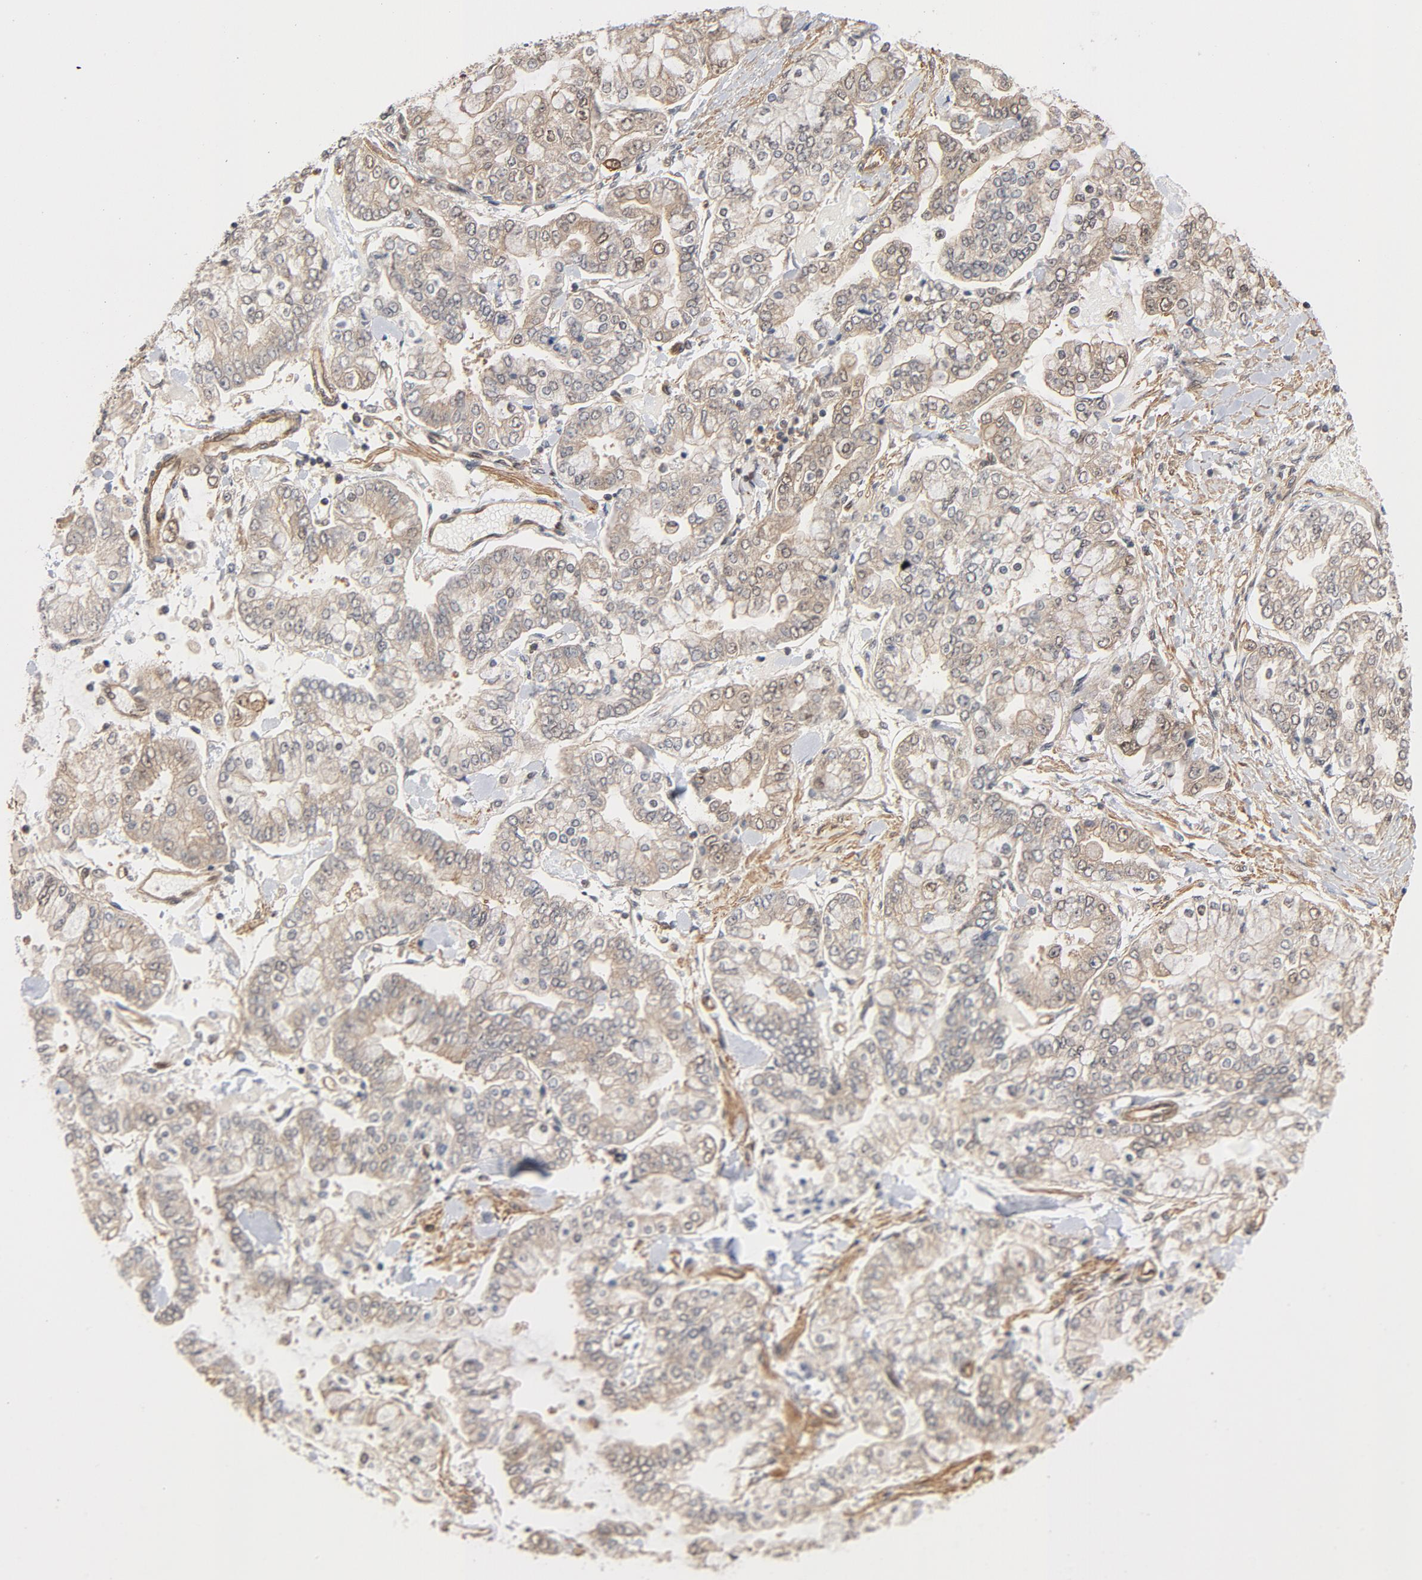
{"staining": {"intensity": "weak", "quantity": ">75%", "location": "cytoplasmic/membranous"}, "tissue": "stomach cancer", "cell_type": "Tumor cells", "image_type": "cancer", "snomed": [{"axis": "morphology", "description": "Normal tissue, NOS"}, {"axis": "morphology", "description": "Adenocarcinoma, NOS"}, {"axis": "topography", "description": "Stomach, upper"}, {"axis": "topography", "description": "Stomach"}], "caption": "A brown stain shows weak cytoplasmic/membranous positivity of a protein in human stomach cancer (adenocarcinoma) tumor cells. (DAB (3,3'-diaminobenzidine) = brown stain, brightfield microscopy at high magnification).", "gene": "CDC37", "patient": {"sex": "male", "age": 76}}